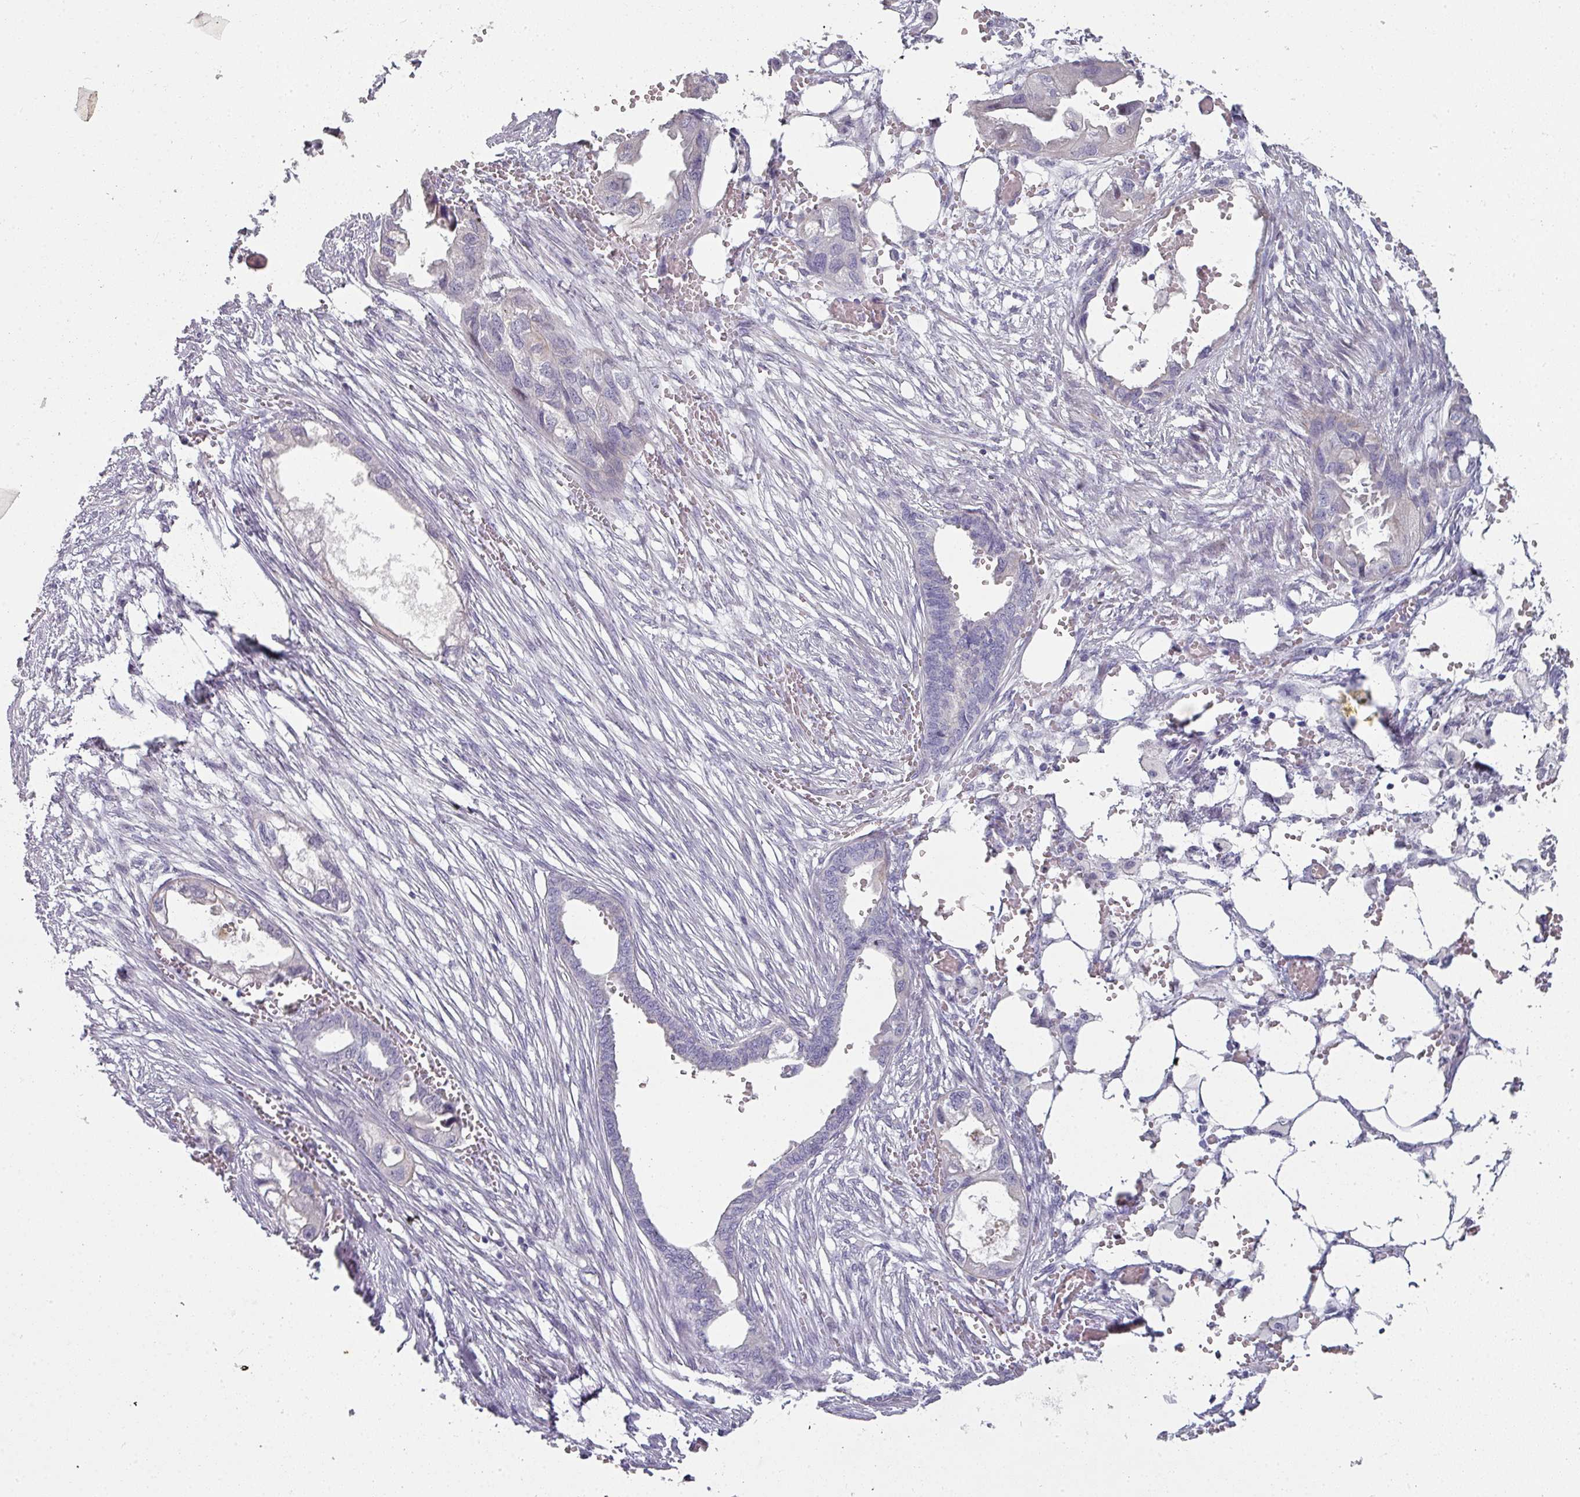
{"staining": {"intensity": "negative", "quantity": "none", "location": "none"}, "tissue": "endometrial cancer", "cell_type": "Tumor cells", "image_type": "cancer", "snomed": [{"axis": "morphology", "description": "Adenocarcinoma, NOS"}, {"axis": "morphology", "description": "Adenocarcinoma, metastatic, NOS"}, {"axis": "topography", "description": "Adipose tissue"}, {"axis": "topography", "description": "Endometrium"}], "caption": "This is an immunohistochemistry (IHC) image of human endometrial metastatic adenocarcinoma. There is no expression in tumor cells.", "gene": "GTF2H3", "patient": {"sex": "female", "age": 67}}